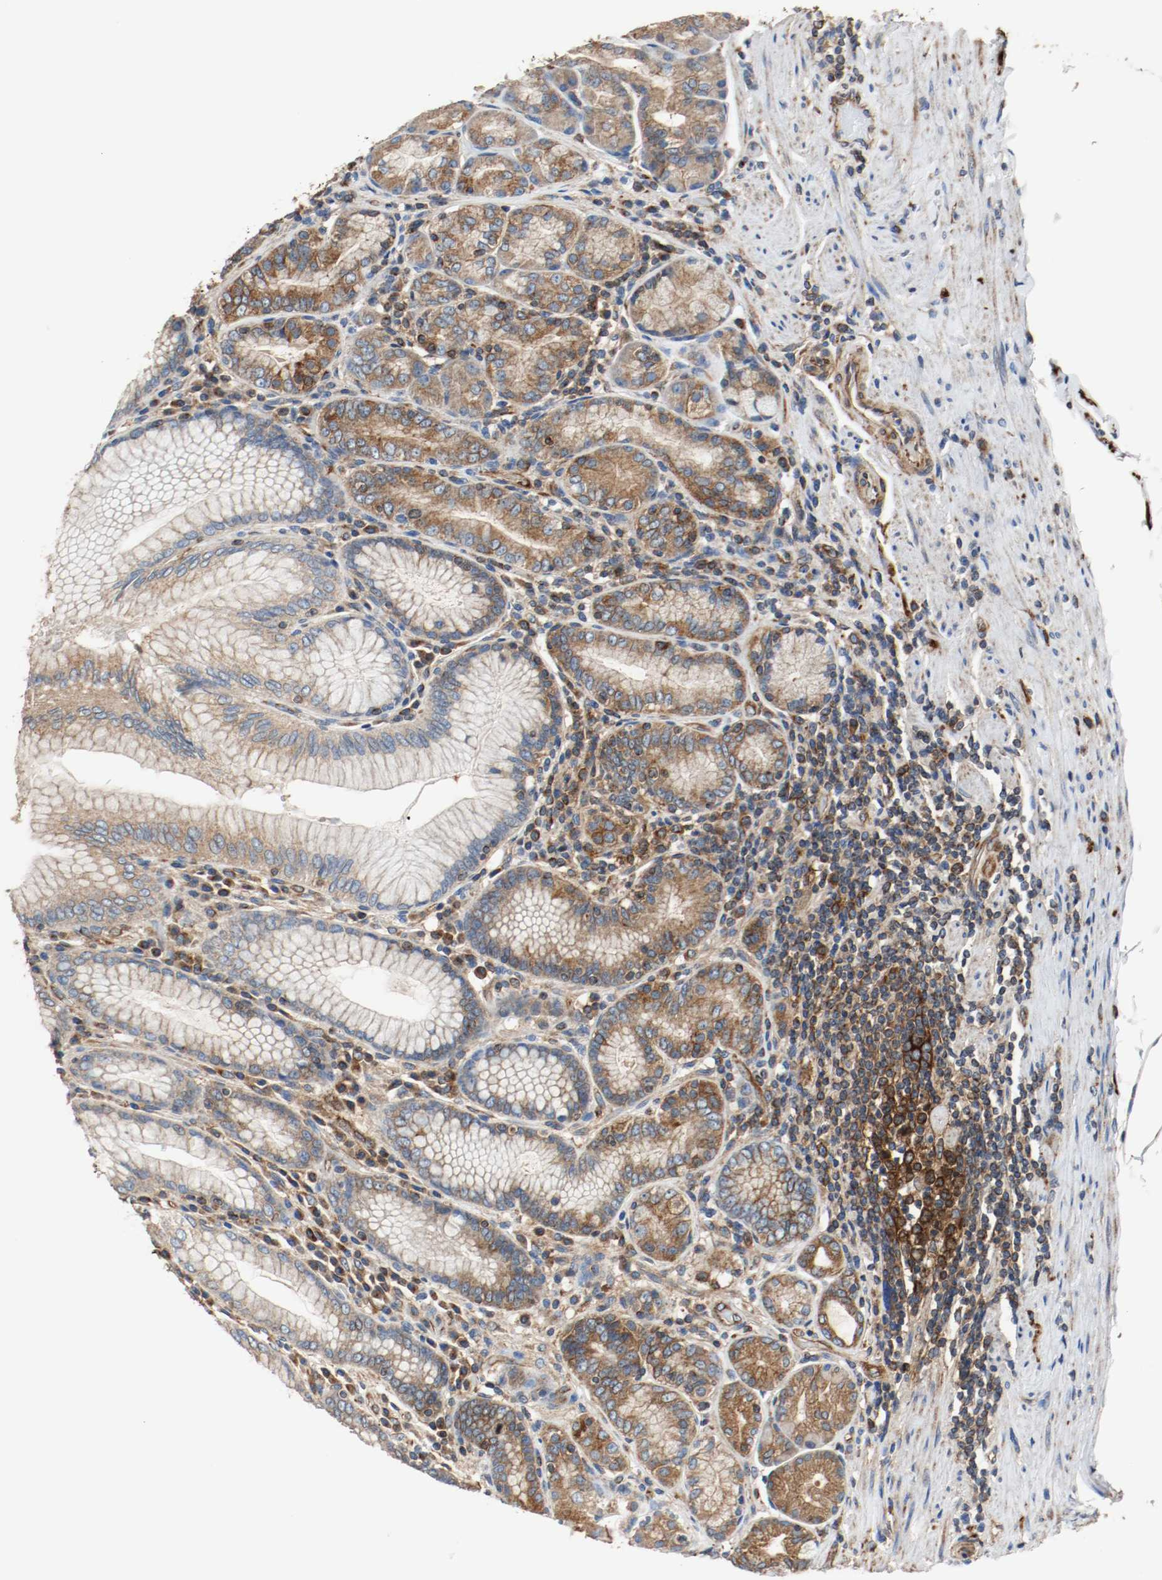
{"staining": {"intensity": "moderate", "quantity": ">75%", "location": "cytoplasmic/membranous"}, "tissue": "stomach", "cell_type": "Glandular cells", "image_type": "normal", "snomed": [{"axis": "morphology", "description": "Normal tissue, NOS"}, {"axis": "topography", "description": "Stomach, lower"}], "caption": "This histopathology image exhibits immunohistochemistry staining of unremarkable human stomach, with medium moderate cytoplasmic/membranous expression in approximately >75% of glandular cells.", "gene": "TUBA3D", "patient": {"sex": "female", "age": 76}}